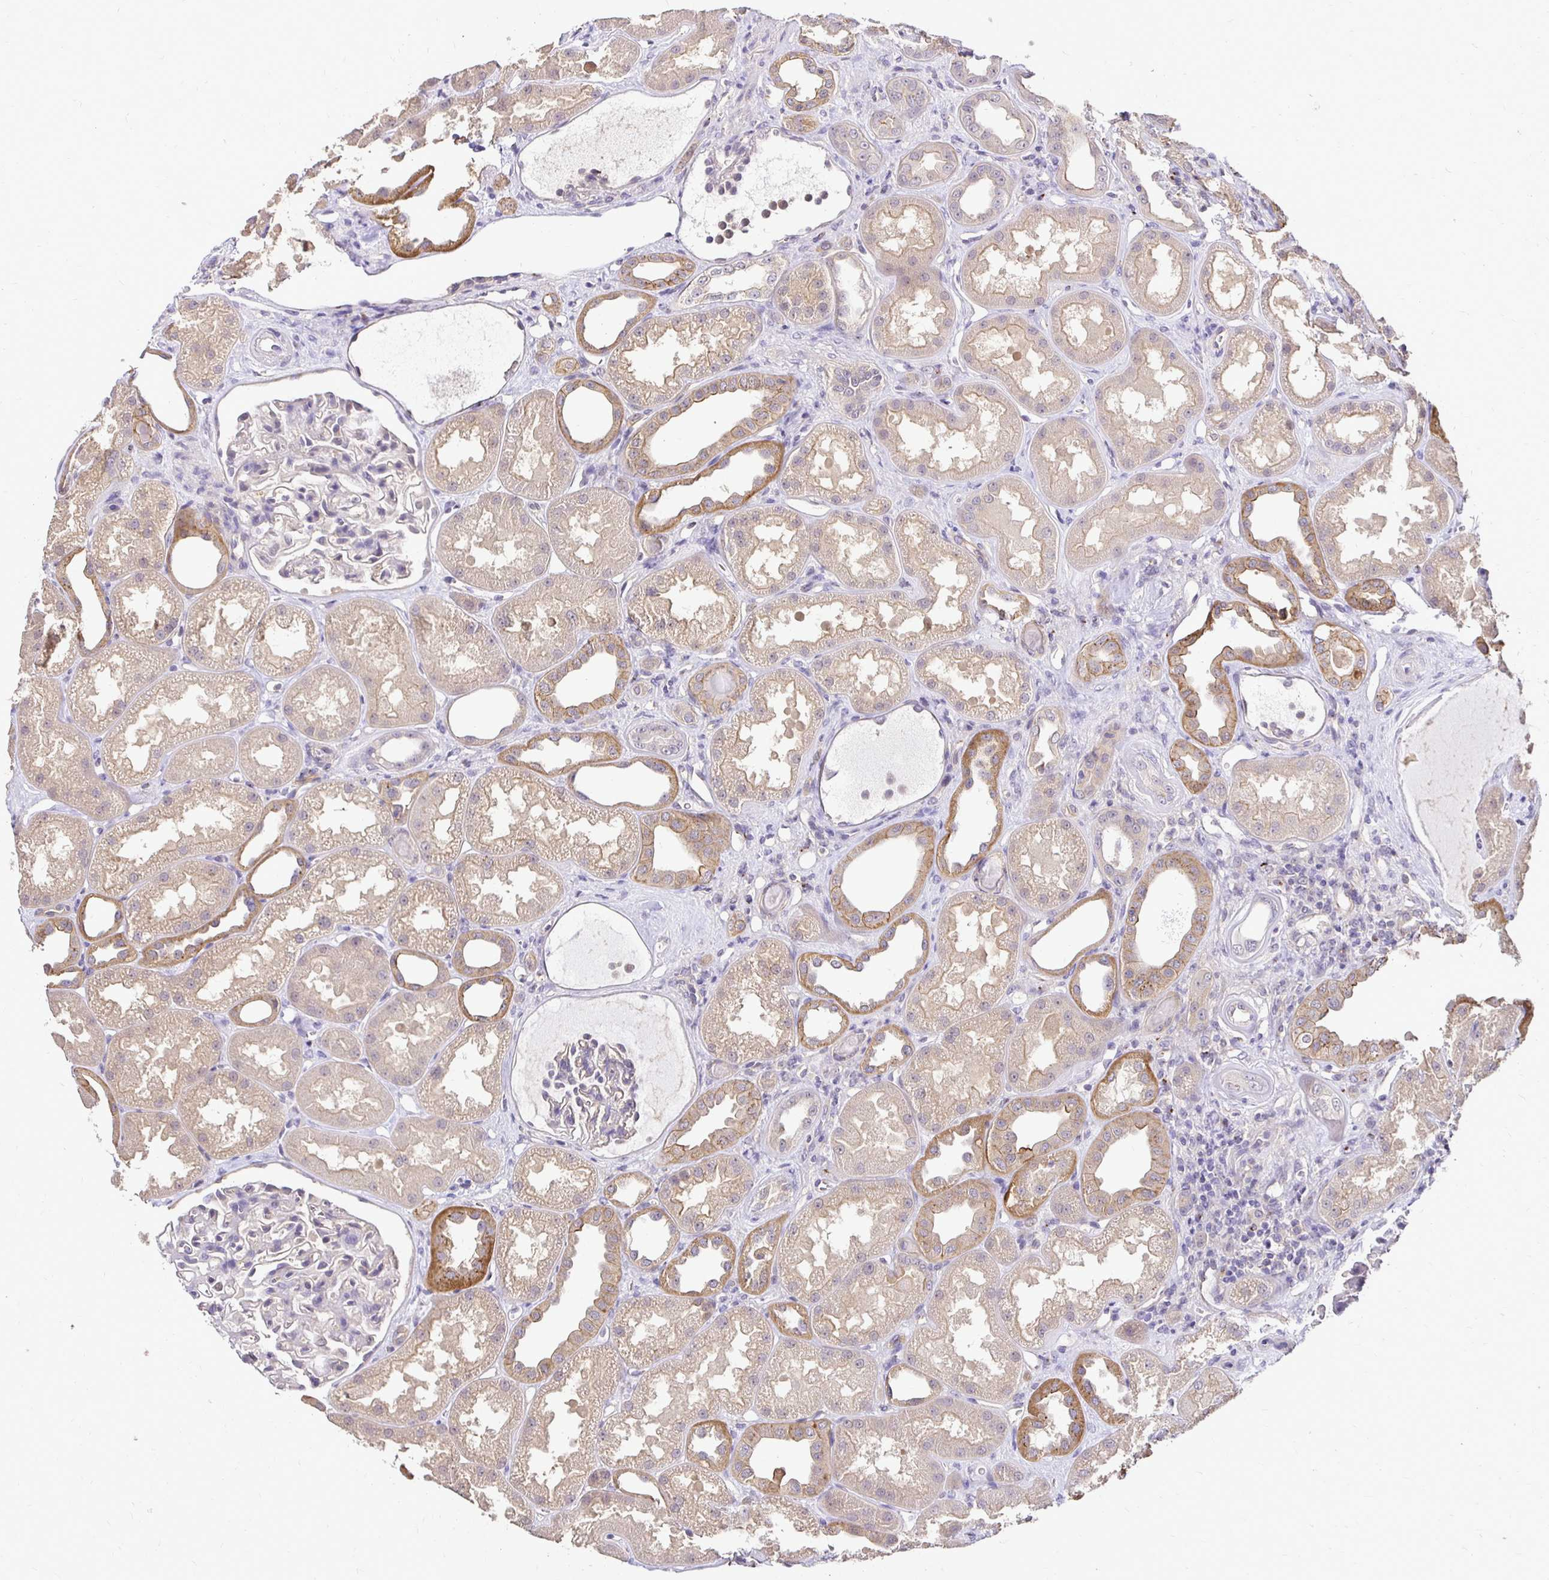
{"staining": {"intensity": "negative", "quantity": "none", "location": "none"}, "tissue": "kidney", "cell_type": "Cells in glomeruli", "image_type": "normal", "snomed": [{"axis": "morphology", "description": "Normal tissue, NOS"}, {"axis": "topography", "description": "Kidney"}], "caption": "DAB immunohistochemical staining of unremarkable kidney demonstrates no significant expression in cells in glomeruli.", "gene": "SLC9A1", "patient": {"sex": "male", "age": 61}}